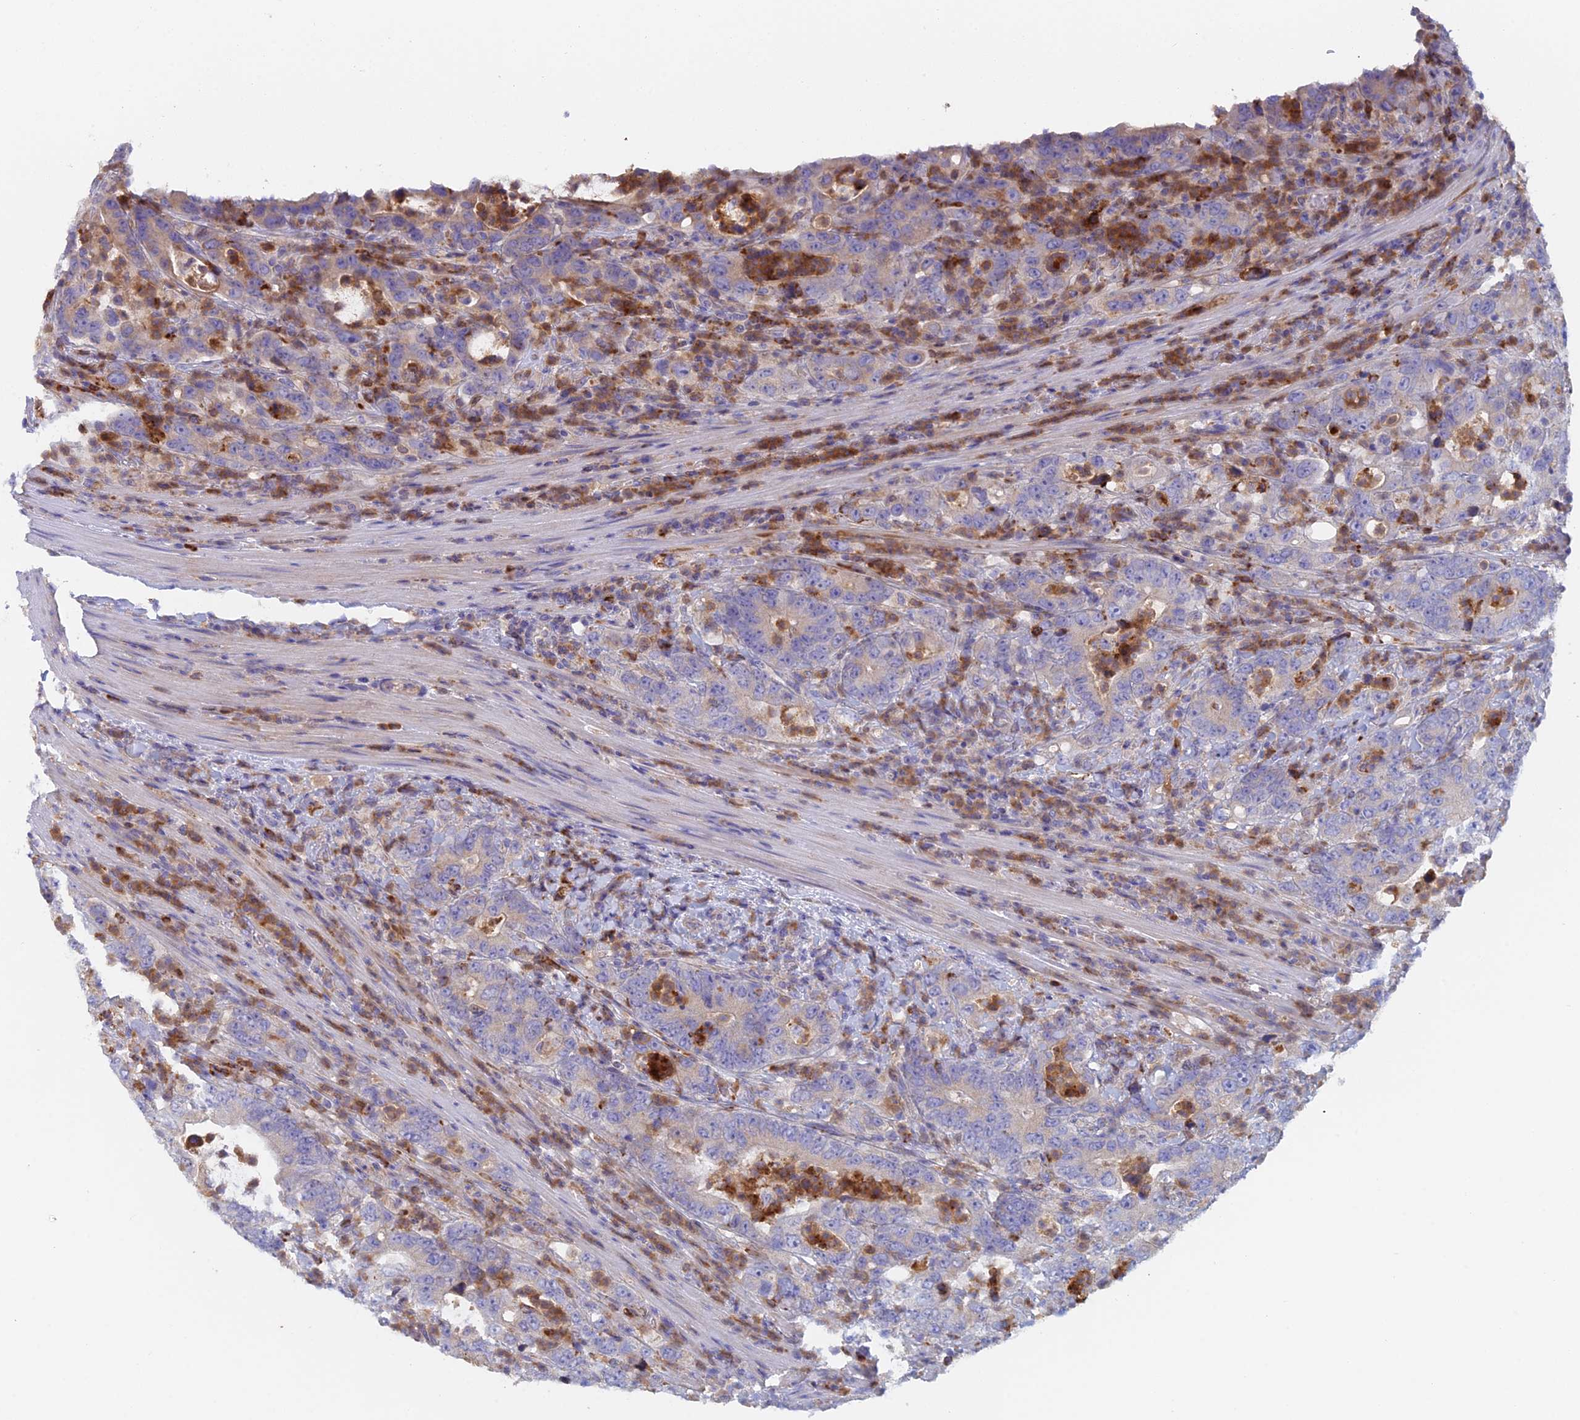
{"staining": {"intensity": "negative", "quantity": "none", "location": "none"}, "tissue": "colorectal cancer", "cell_type": "Tumor cells", "image_type": "cancer", "snomed": [{"axis": "morphology", "description": "Adenocarcinoma, NOS"}, {"axis": "topography", "description": "Colon"}], "caption": "An image of human colorectal cancer is negative for staining in tumor cells.", "gene": "IFTAP", "patient": {"sex": "female", "age": 75}}